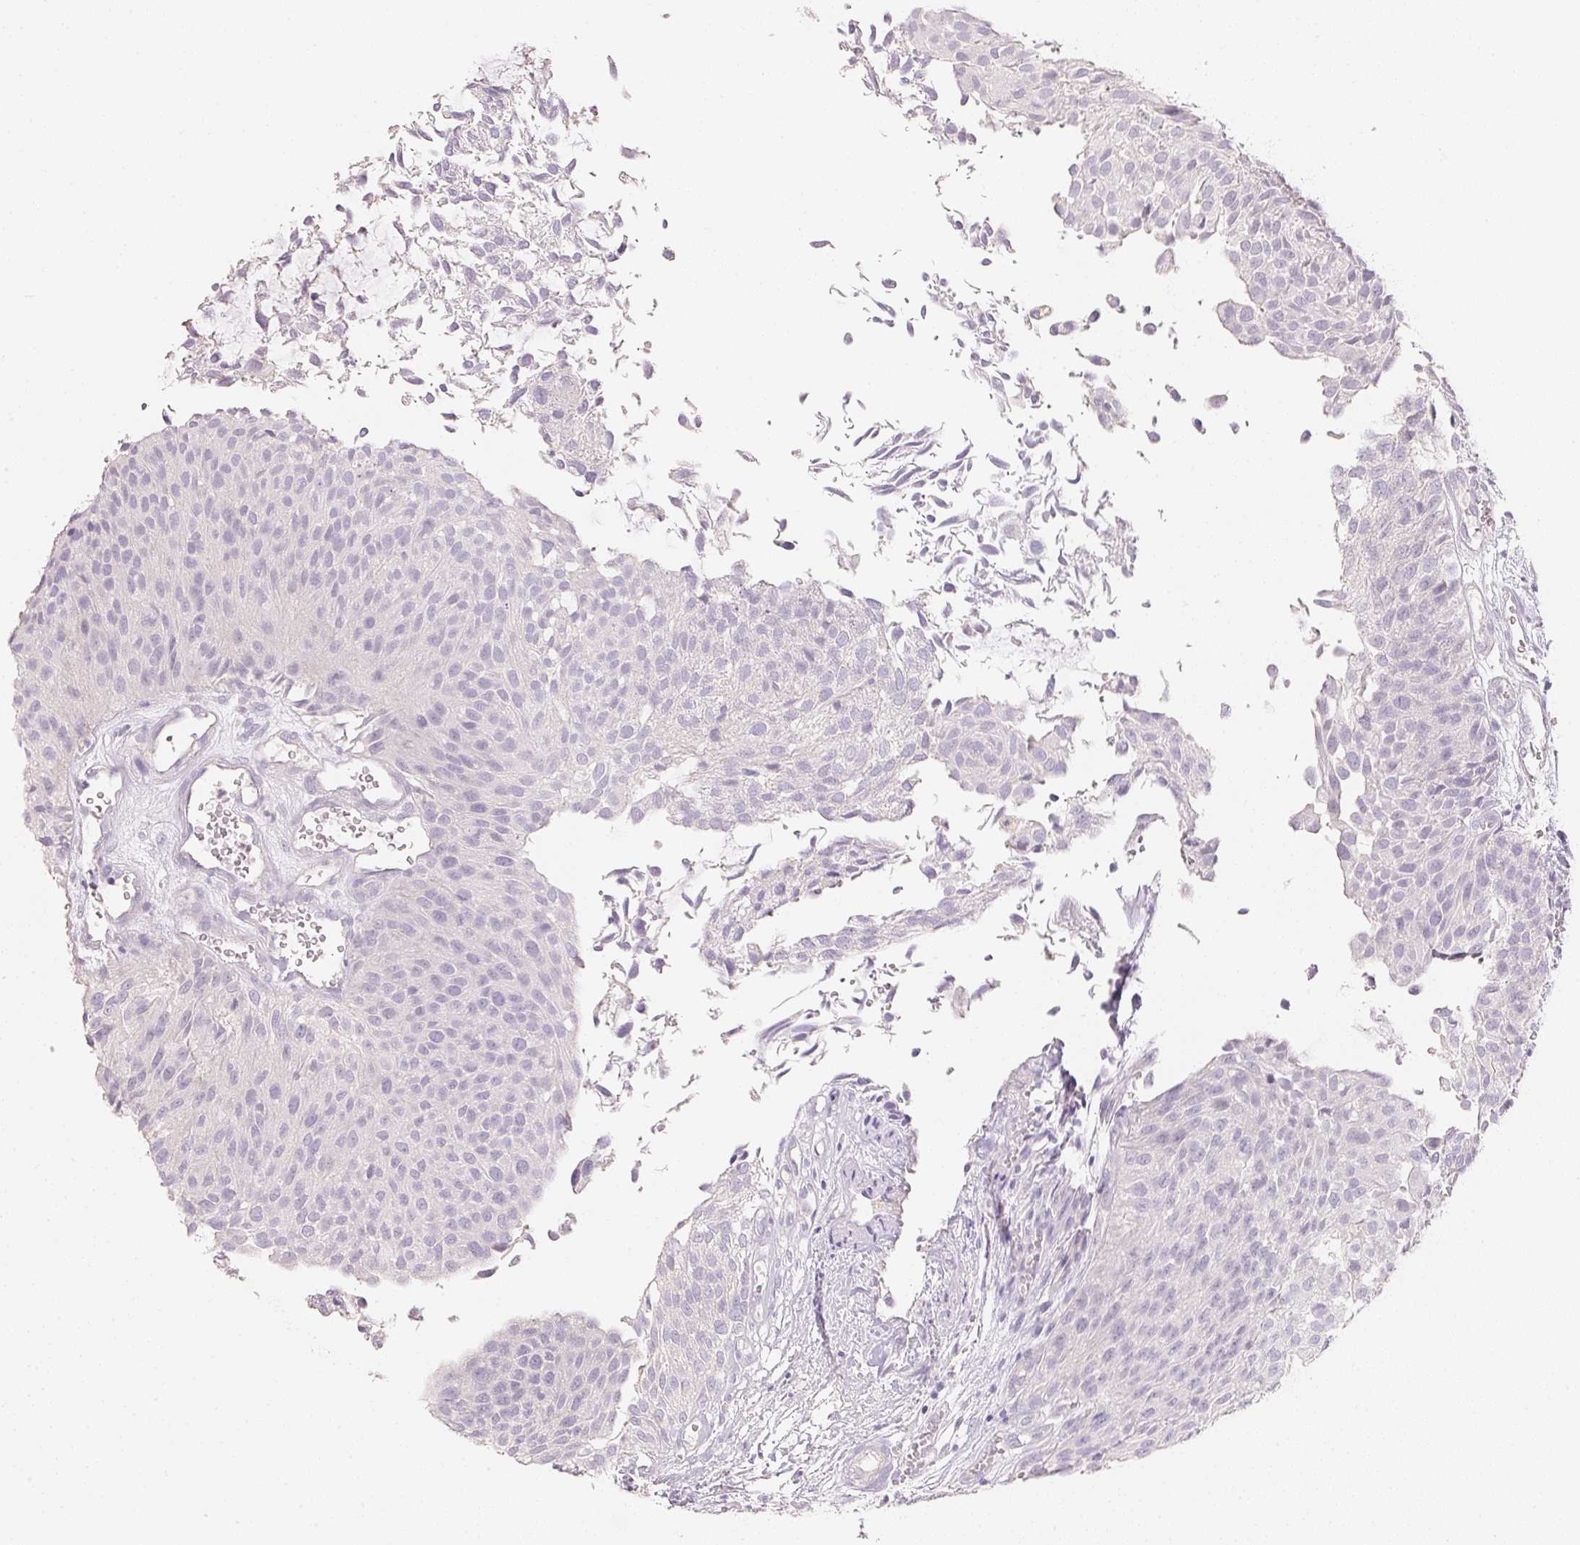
{"staining": {"intensity": "negative", "quantity": "none", "location": "none"}, "tissue": "urothelial cancer", "cell_type": "Tumor cells", "image_type": "cancer", "snomed": [{"axis": "morphology", "description": "Urothelial carcinoma, NOS"}, {"axis": "topography", "description": "Urinary bladder"}], "caption": "High magnification brightfield microscopy of urothelial cancer stained with DAB (brown) and counterstained with hematoxylin (blue): tumor cells show no significant expression. The staining was performed using DAB to visualize the protein expression in brown, while the nuclei were stained in blue with hematoxylin (Magnification: 20x).", "gene": "ACP3", "patient": {"sex": "male", "age": 84}}